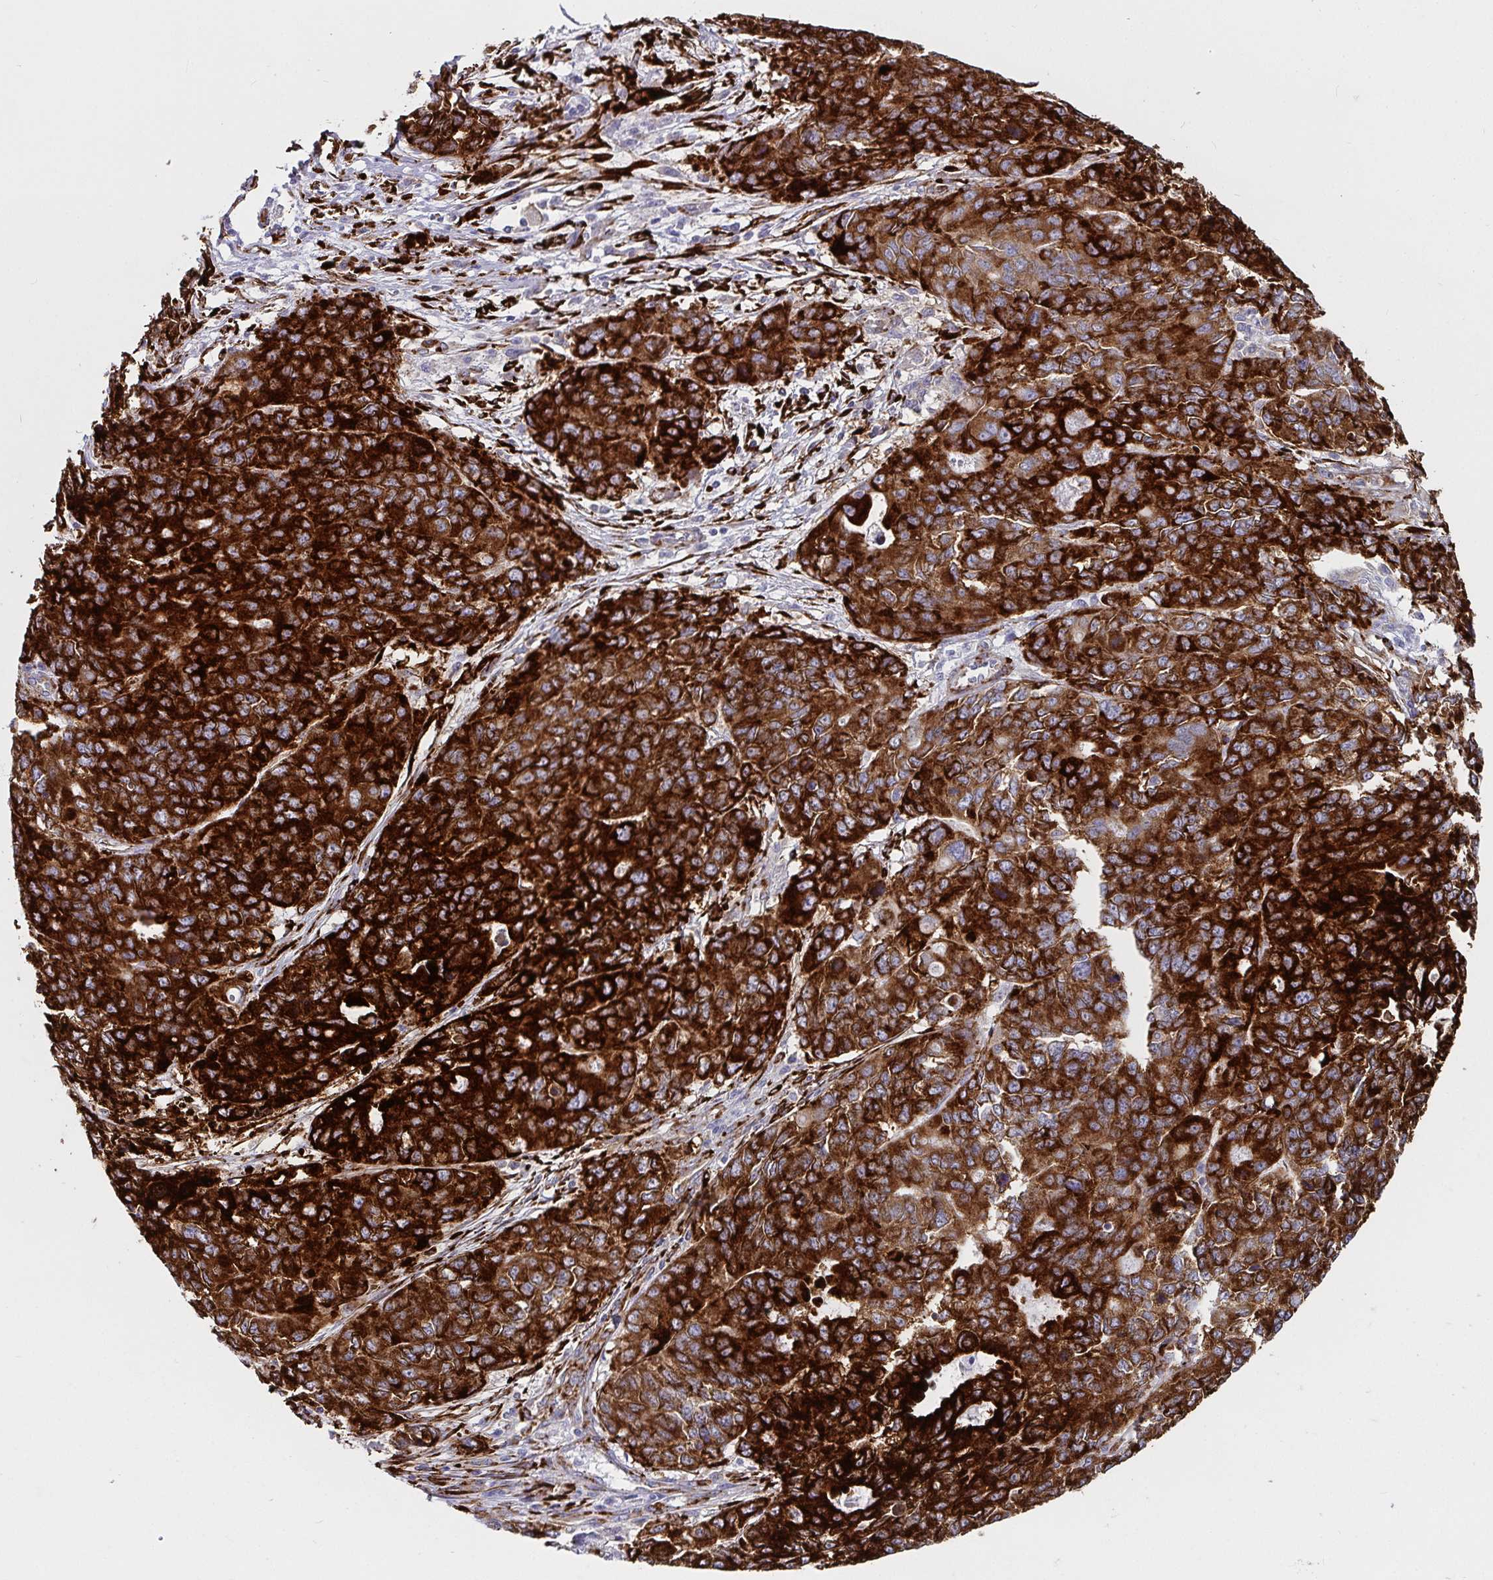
{"staining": {"intensity": "strong", "quantity": ">75%", "location": "cytoplasmic/membranous"}, "tissue": "endometrial cancer", "cell_type": "Tumor cells", "image_type": "cancer", "snomed": [{"axis": "morphology", "description": "Adenocarcinoma, NOS"}, {"axis": "topography", "description": "Uterus"}], "caption": "Immunohistochemistry (IHC) image of neoplastic tissue: adenocarcinoma (endometrial) stained using immunohistochemistry displays high levels of strong protein expression localized specifically in the cytoplasmic/membranous of tumor cells, appearing as a cytoplasmic/membranous brown color.", "gene": "P4HA2", "patient": {"sex": "female", "age": 79}}